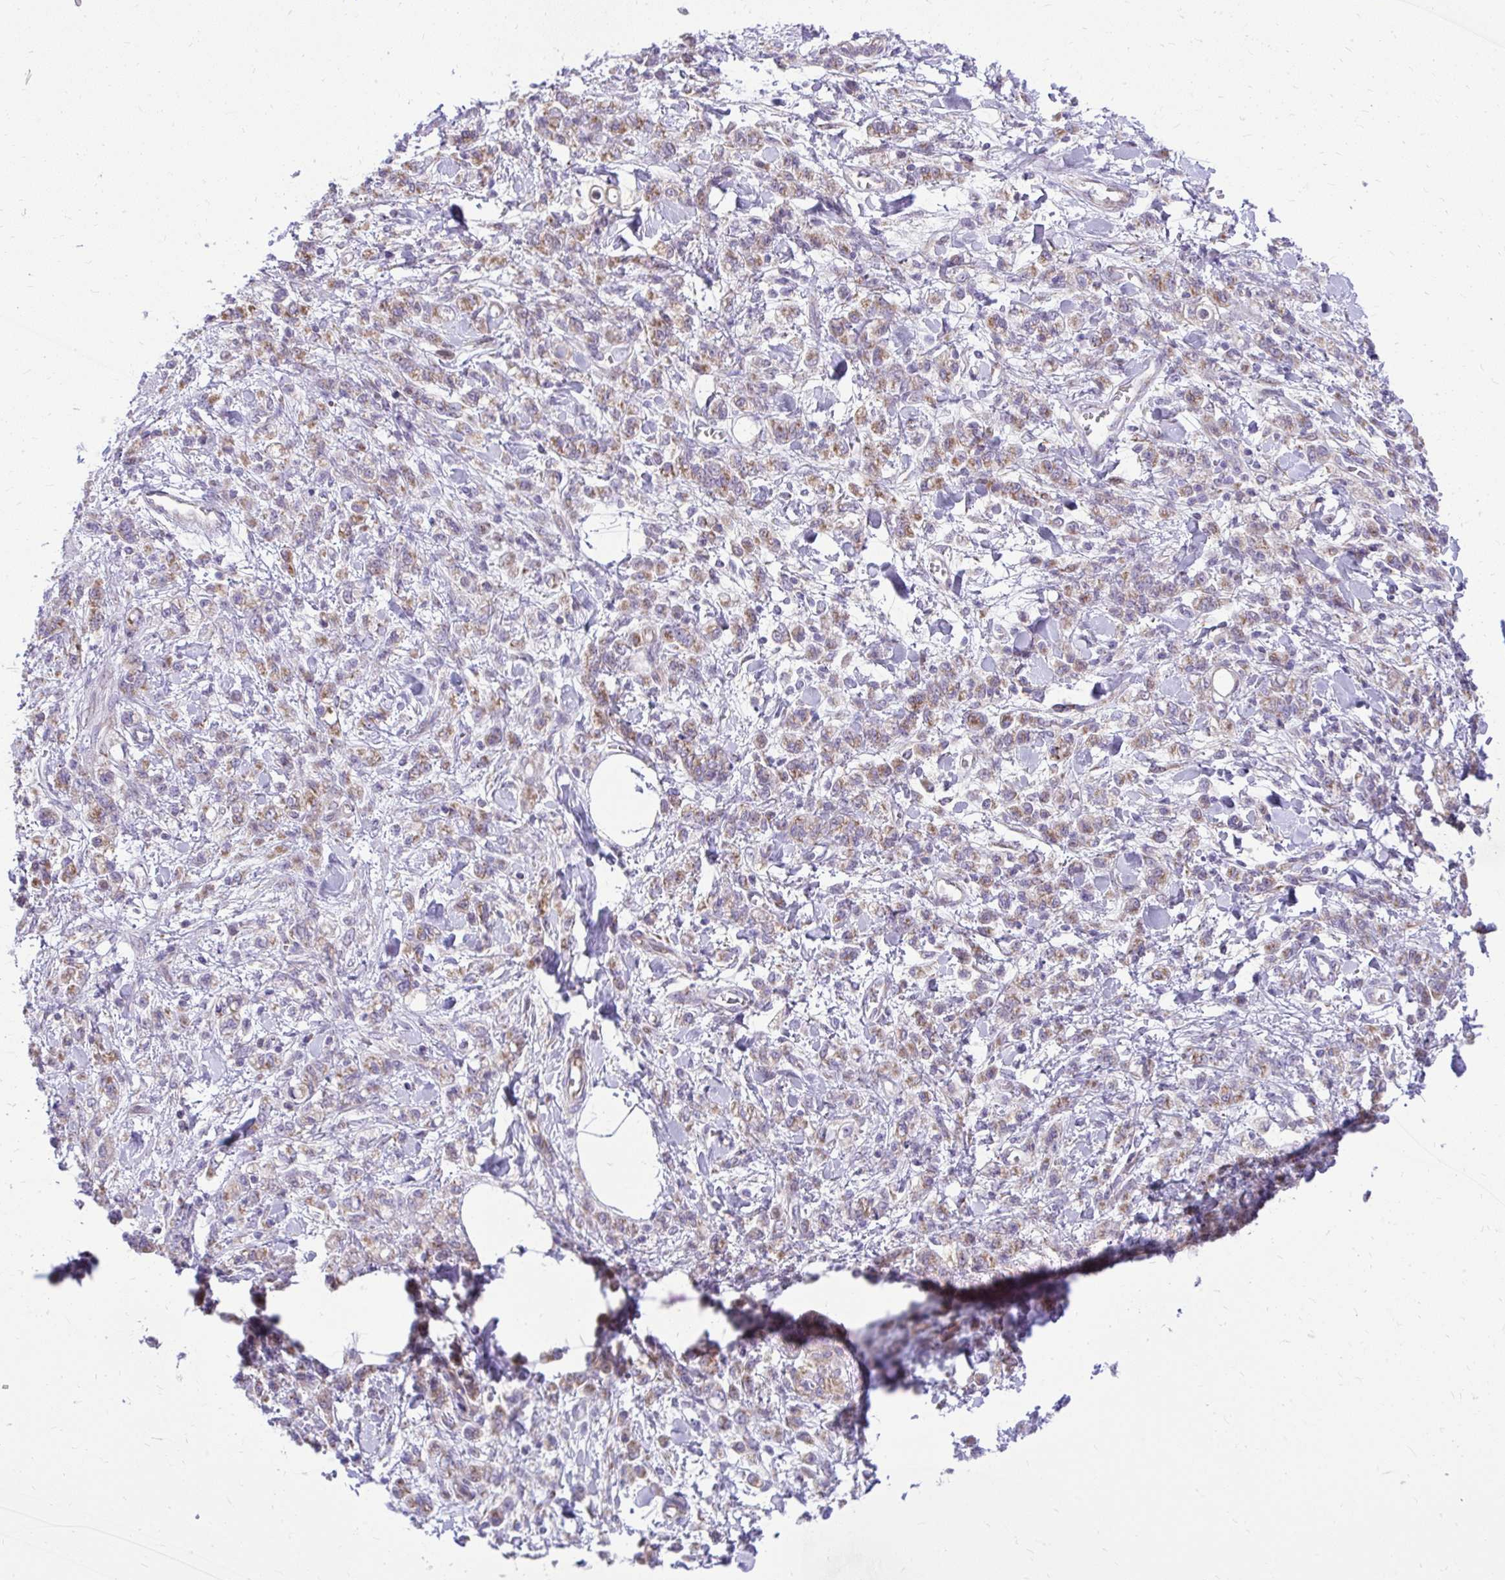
{"staining": {"intensity": "weak", "quantity": ">75%", "location": "cytoplasmic/membranous"}, "tissue": "stomach cancer", "cell_type": "Tumor cells", "image_type": "cancer", "snomed": [{"axis": "morphology", "description": "Adenocarcinoma, NOS"}, {"axis": "topography", "description": "Stomach"}], "caption": "Stomach cancer was stained to show a protein in brown. There is low levels of weak cytoplasmic/membranous expression in approximately >75% of tumor cells. (DAB = brown stain, brightfield microscopy at high magnification).", "gene": "GPRIN3", "patient": {"sex": "male", "age": 77}}